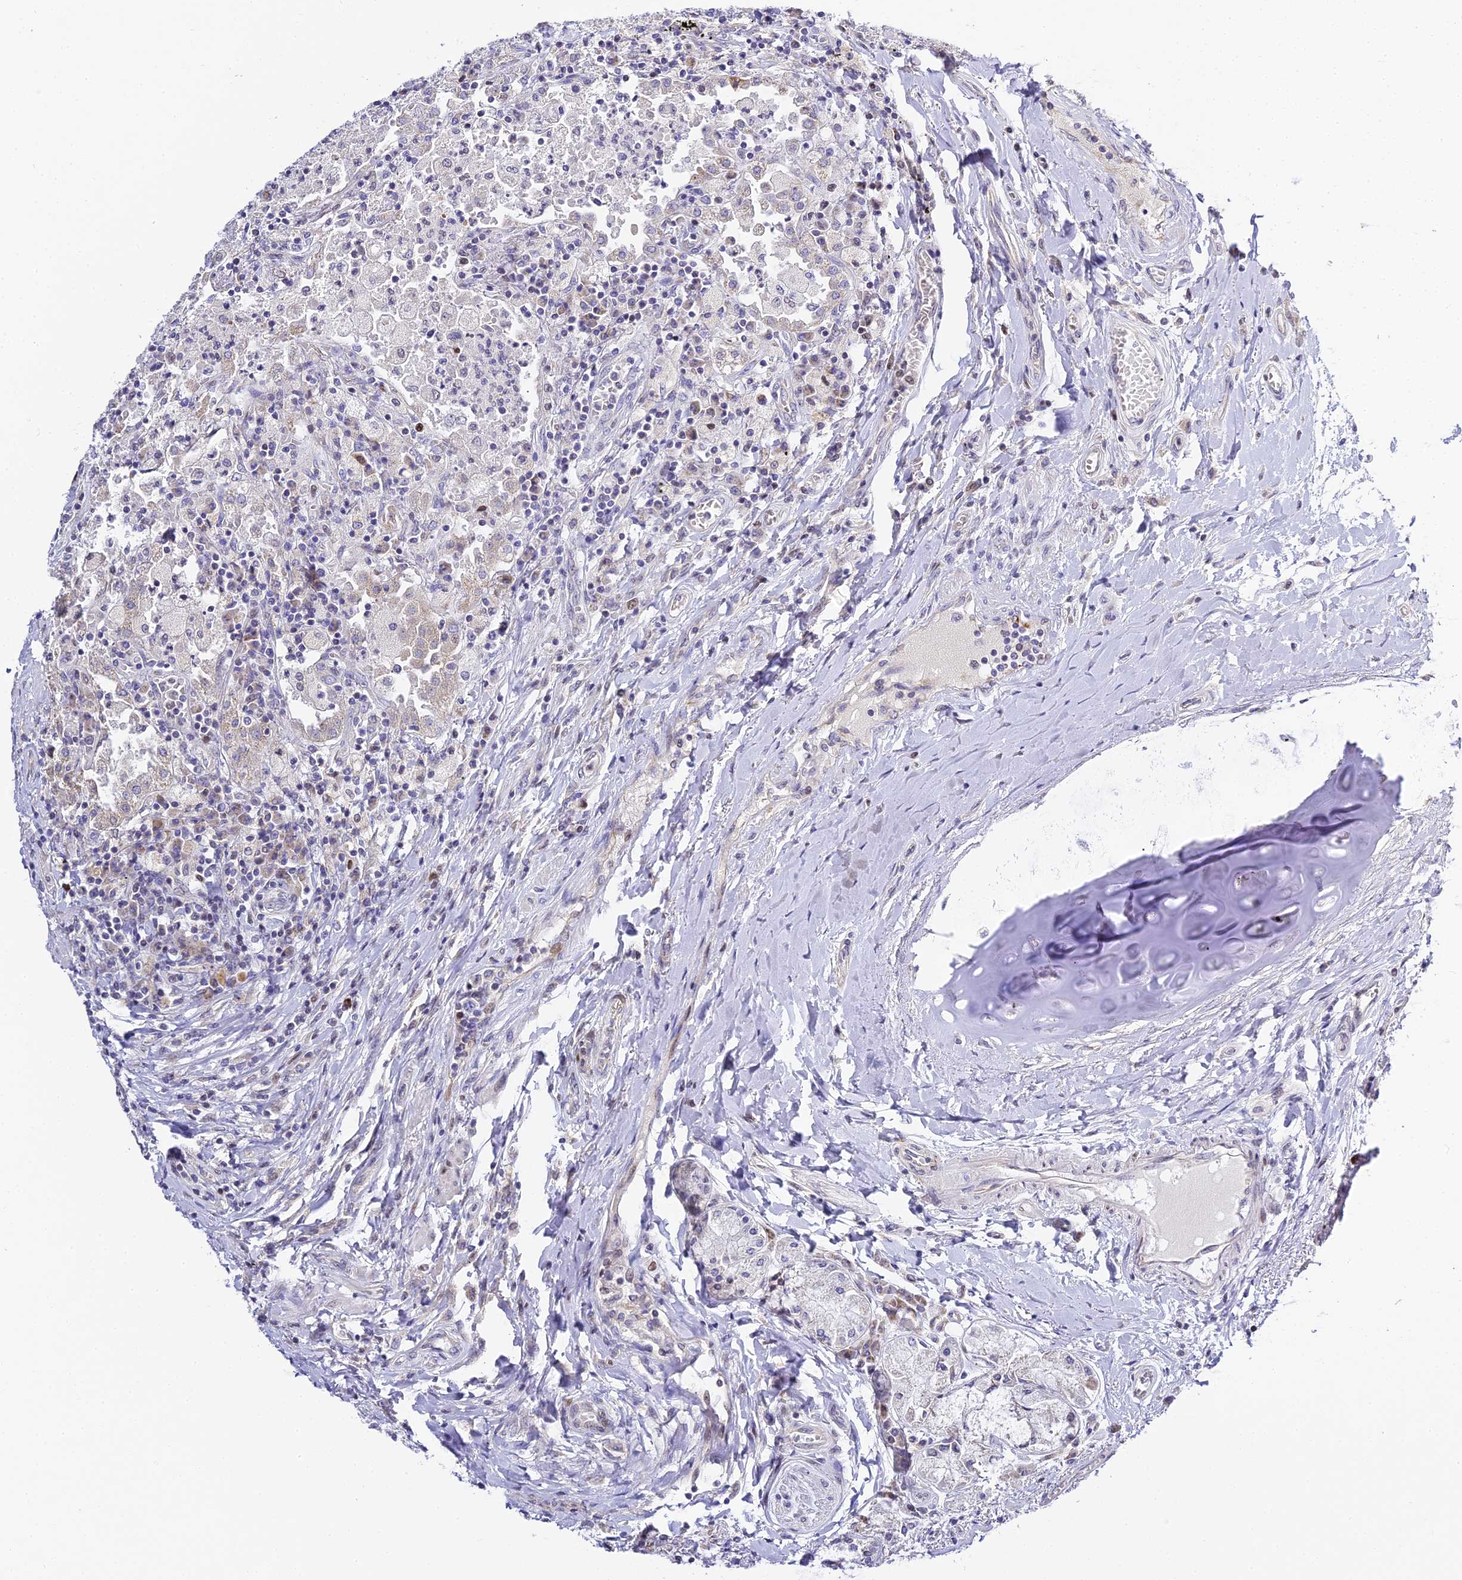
{"staining": {"intensity": "weak", "quantity": "<25%", "location": "nuclear"}, "tissue": "lung", "cell_type": "Alveolar cells", "image_type": "normal", "snomed": [{"axis": "morphology", "description": "Normal tissue, NOS"}, {"axis": "topography", "description": "Bronchus"}, {"axis": "topography", "description": "Lung"}], "caption": "Immunohistochemical staining of benign lung exhibits no significant positivity in alveolar cells. (DAB (3,3'-diaminobenzidine) immunohistochemistry visualized using brightfield microscopy, high magnification).", "gene": "SERP1", "patient": {"sex": "female", "age": 49}}